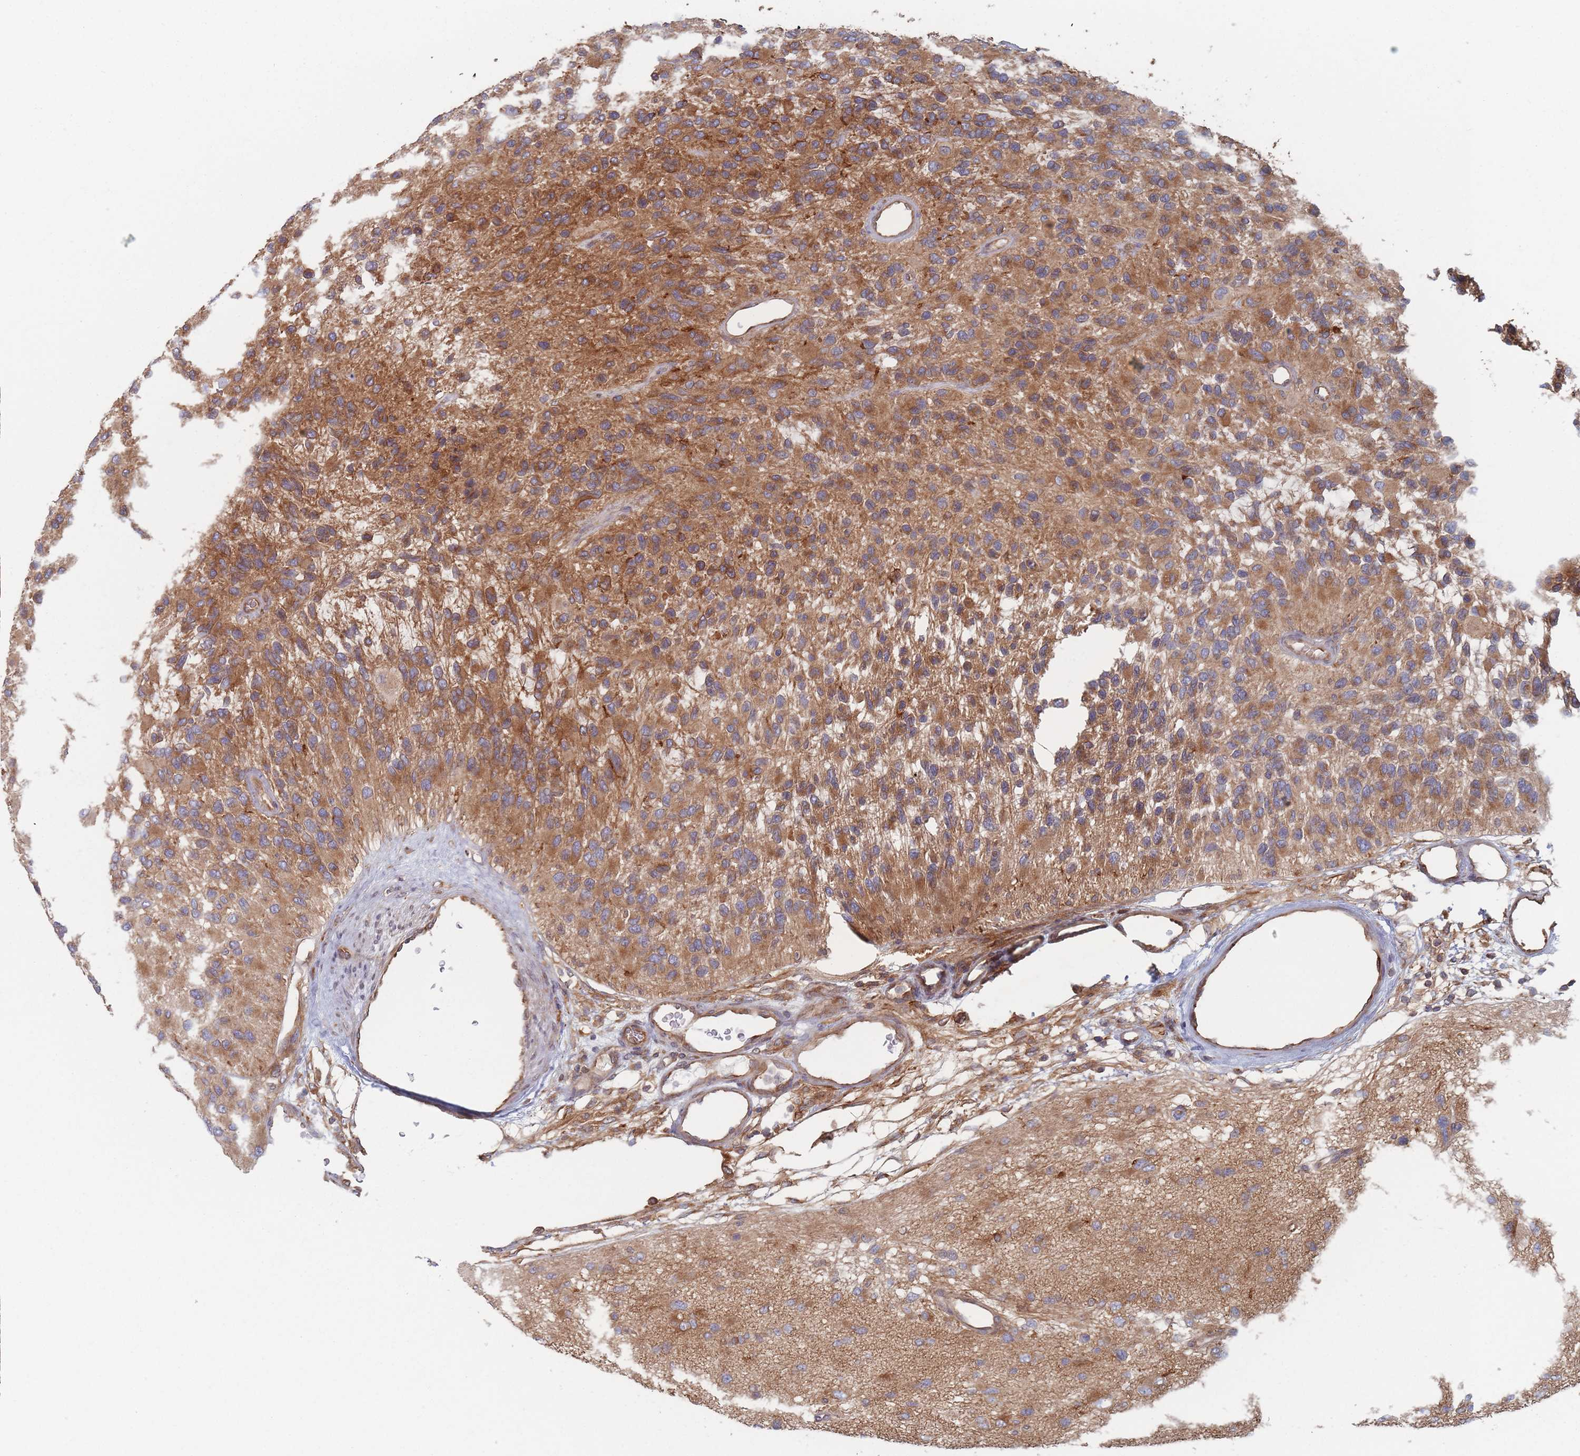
{"staining": {"intensity": "strong", "quantity": ">75%", "location": "cytoplasmic/membranous"}, "tissue": "glioma", "cell_type": "Tumor cells", "image_type": "cancer", "snomed": [{"axis": "morphology", "description": "Glioma, malignant, High grade"}, {"axis": "topography", "description": "Brain"}], "caption": "The micrograph shows immunohistochemical staining of high-grade glioma (malignant). There is strong cytoplasmic/membranous expression is appreciated in approximately >75% of tumor cells.", "gene": "KDSR", "patient": {"sex": "male", "age": 77}}